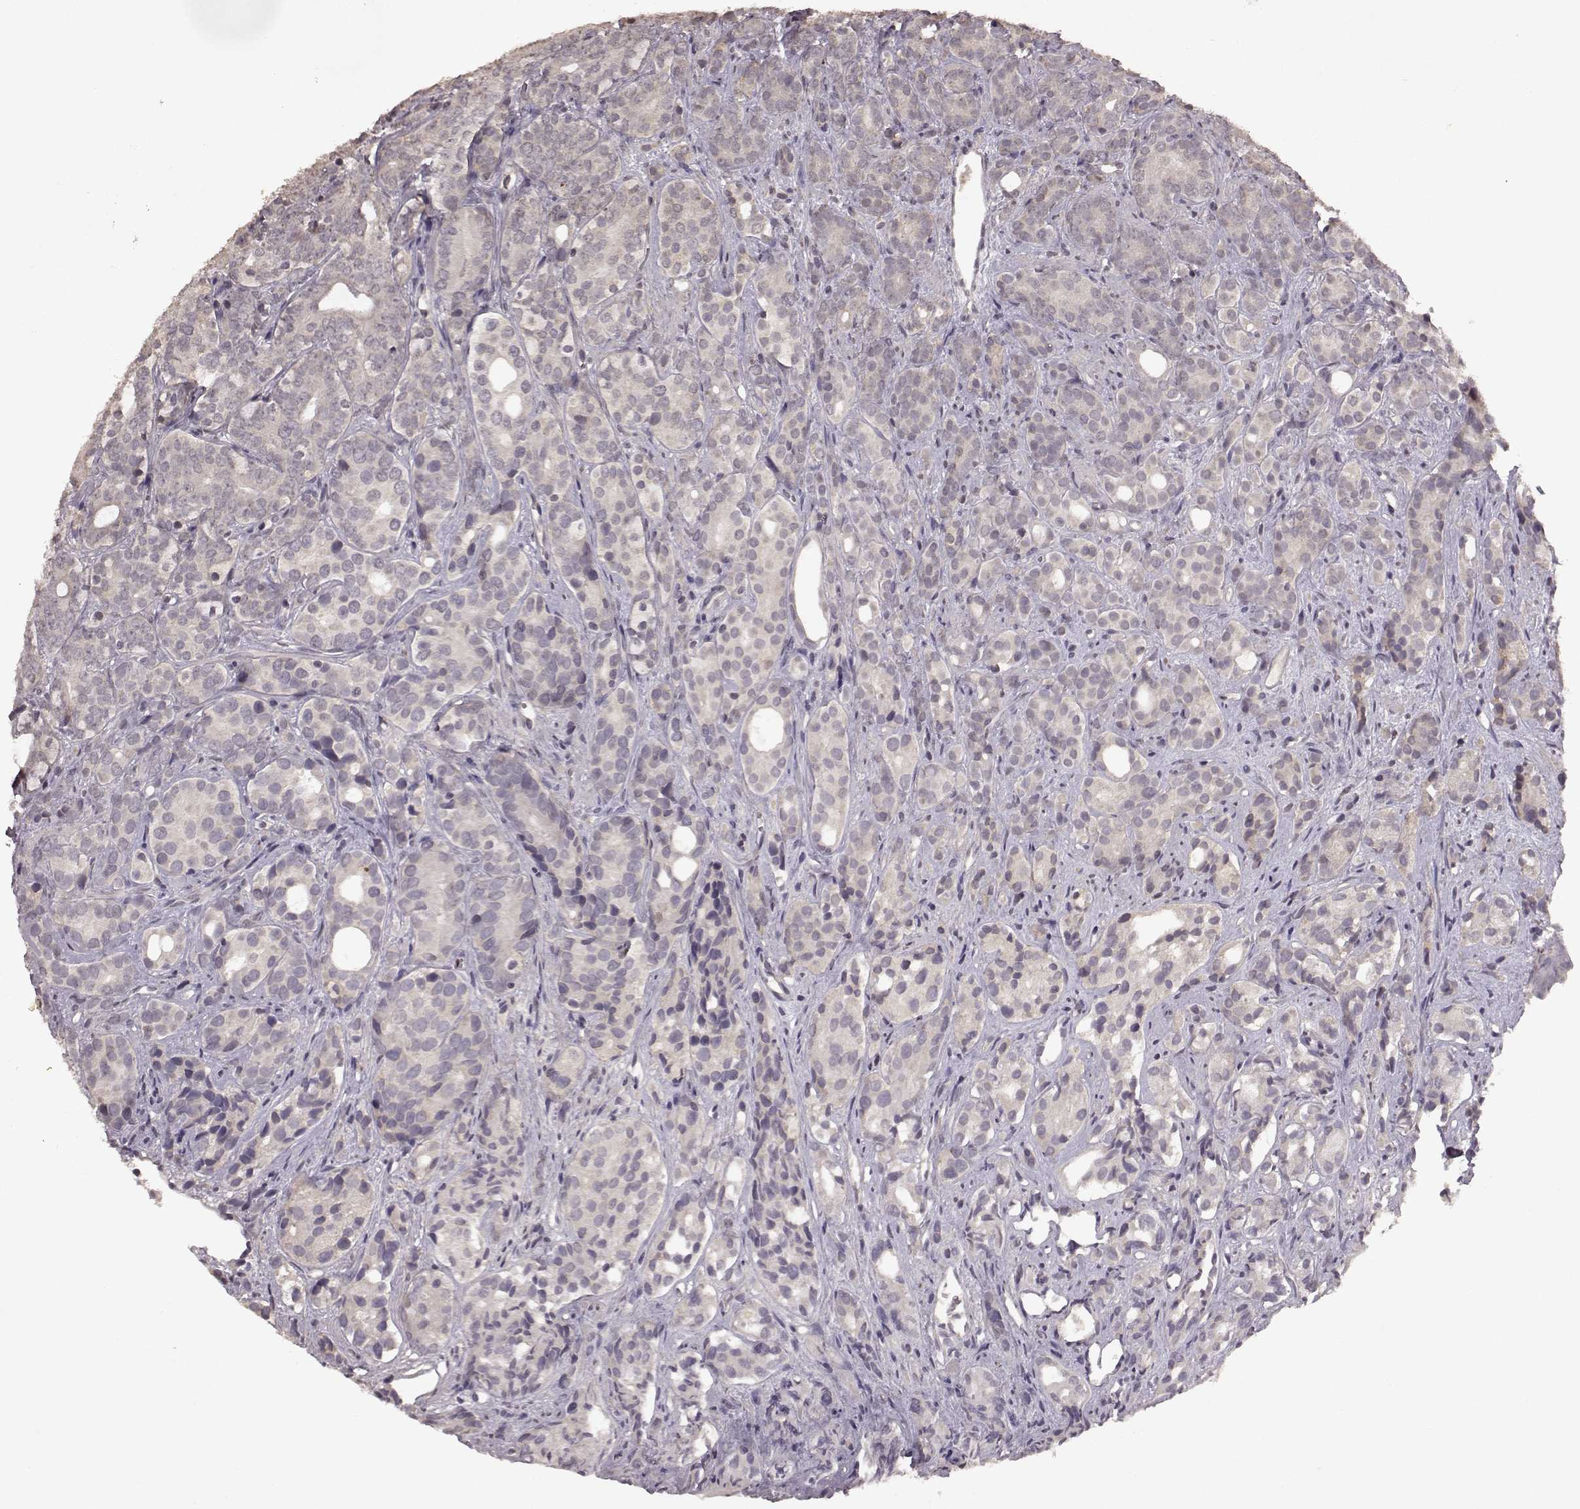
{"staining": {"intensity": "weak", "quantity": "<25%", "location": "cytoplasmic/membranous"}, "tissue": "prostate cancer", "cell_type": "Tumor cells", "image_type": "cancer", "snomed": [{"axis": "morphology", "description": "Adenocarcinoma, High grade"}, {"axis": "topography", "description": "Prostate"}], "caption": "The IHC histopathology image has no significant expression in tumor cells of prostate cancer tissue. (Immunohistochemistry, brightfield microscopy, high magnification).", "gene": "LHB", "patient": {"sex": "male", "age": 84}}